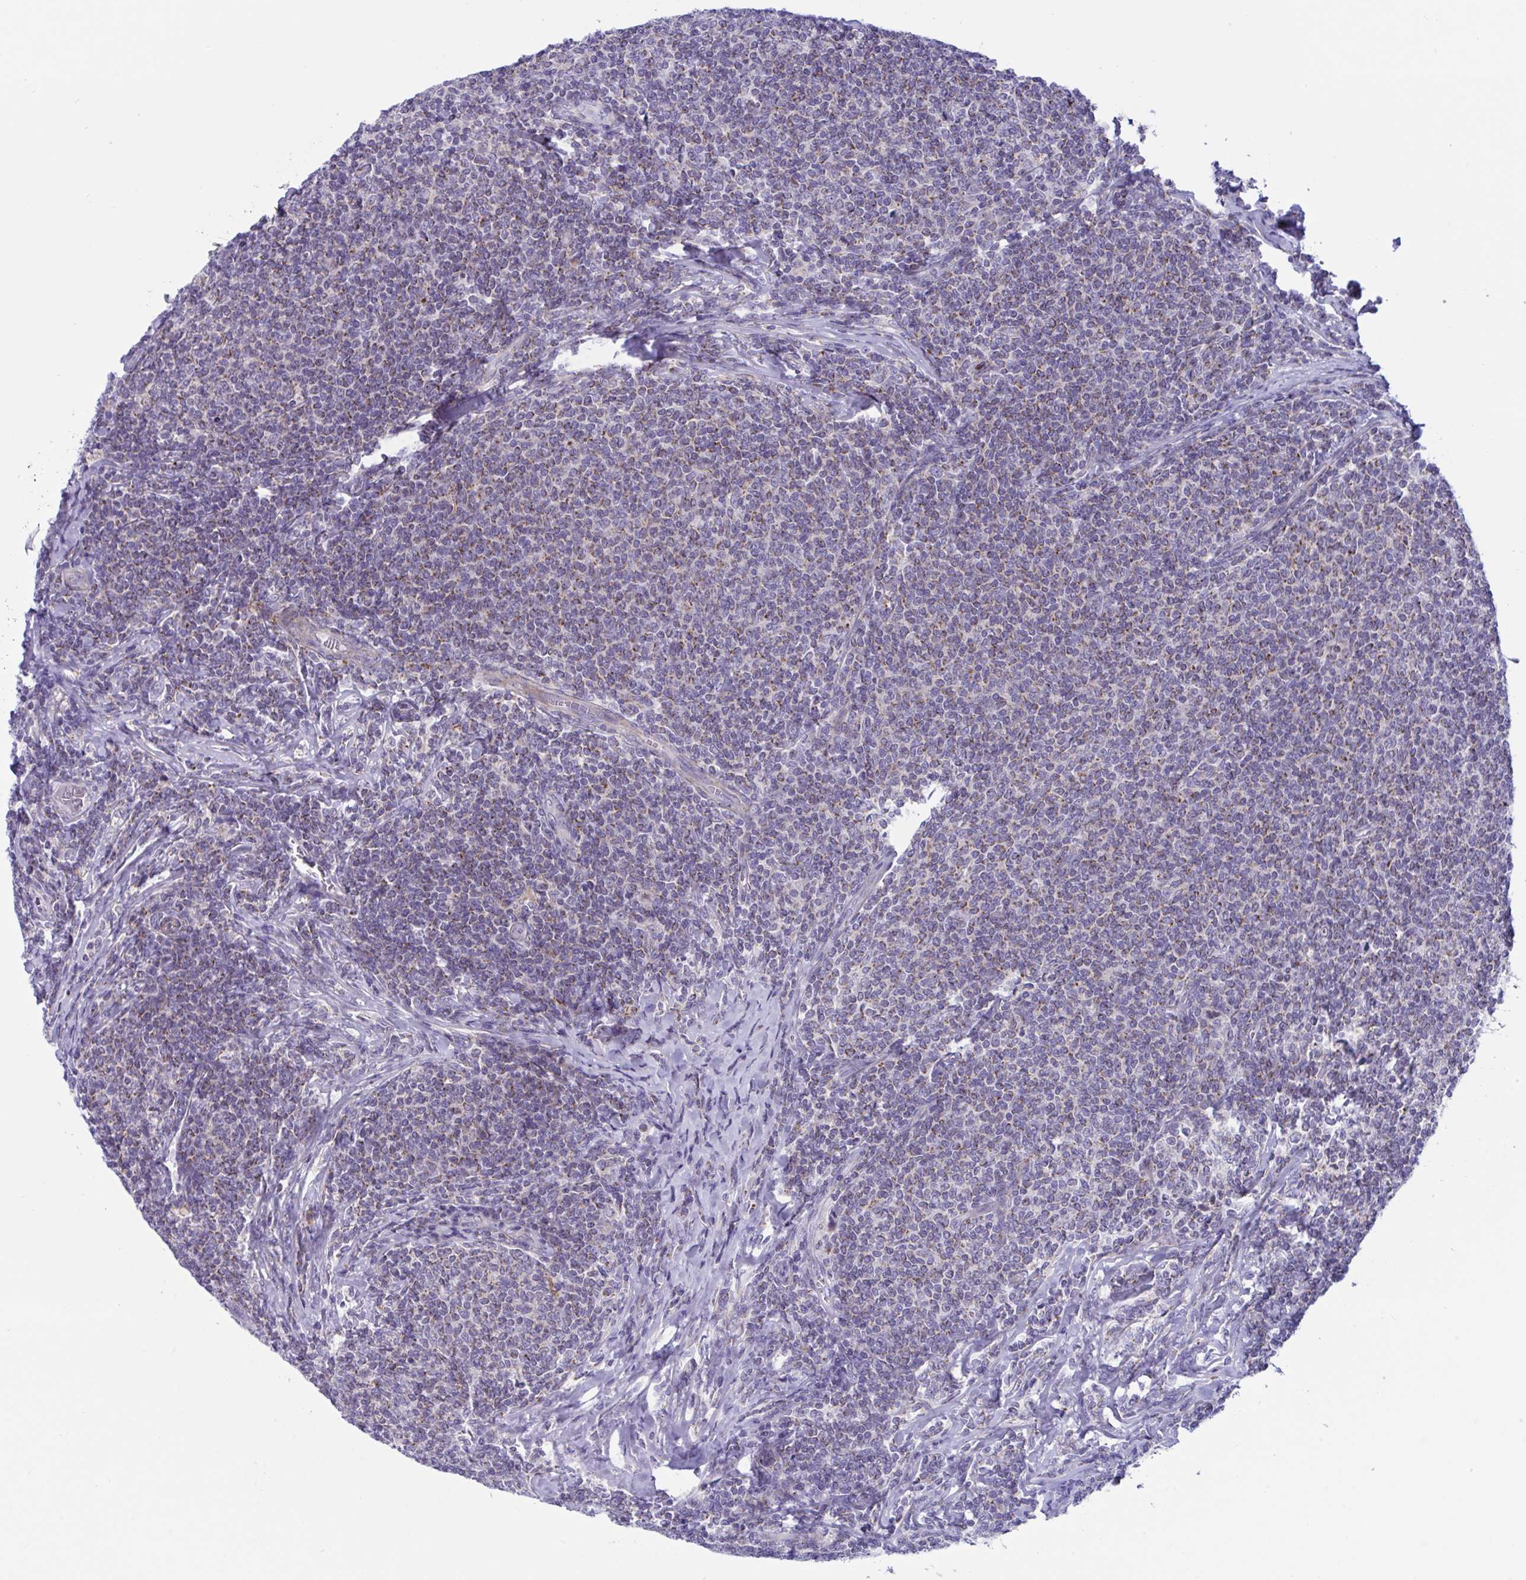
{"staining": {"intensity": "weak", "quantity": "25%-75%", "location": "cytoplasmic/membranous"}, "tissue": "lymphoma", "cell_type": "Tumor cells", "image_type": "cancer", "snomed": [{"axis": "morphology", "description": "Malignant lymphoma, non-Hodgkin's type, Low grade"}, {"axis": "topography", "description": "Lymph node"}], "caption": "Lymphoma stained with immunohistochemistry shows weak cytoplasmic/membranous expression in approximately 25%-75% of tumor cells.", "gene": "DTX3", "patient": {"sex": "male", "age": 52}}